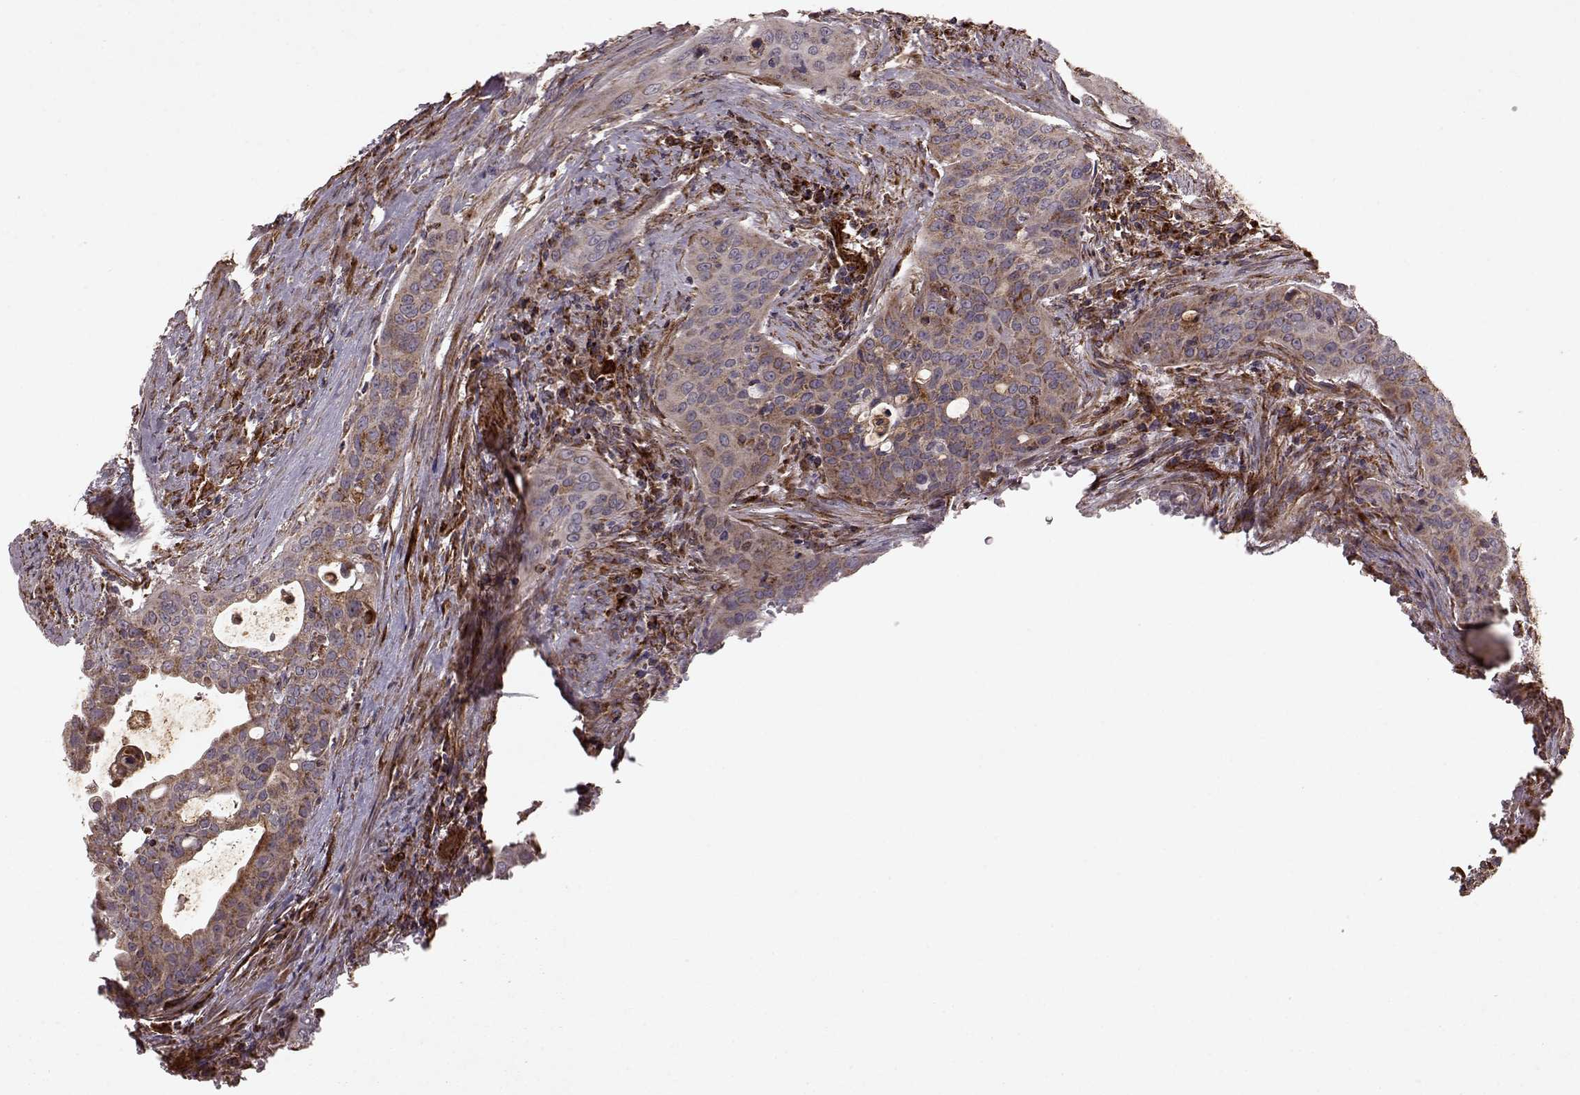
{"staining": {"intensity": "weak", "quantity": ">75%", "location": "cytoplasmic/membranous"}, "tissue": "urothelial cancer", "cell_type": "Tumor cells", "image_type": "cancer", "snomed": [{"axis": "morphology", "description": "Urothelial carcinoma, High grade"}, {"axis": "topography", "description": "Urinary bladder"}], "caption": "This micrograph reveals IHC staining of human high-grade urothelial carcinoma, with low weak cytoplasmic/membranous expression in about >75% of tumor cells.", "gene": "FXN", "patient": {"sex": "male", "age": 82}}